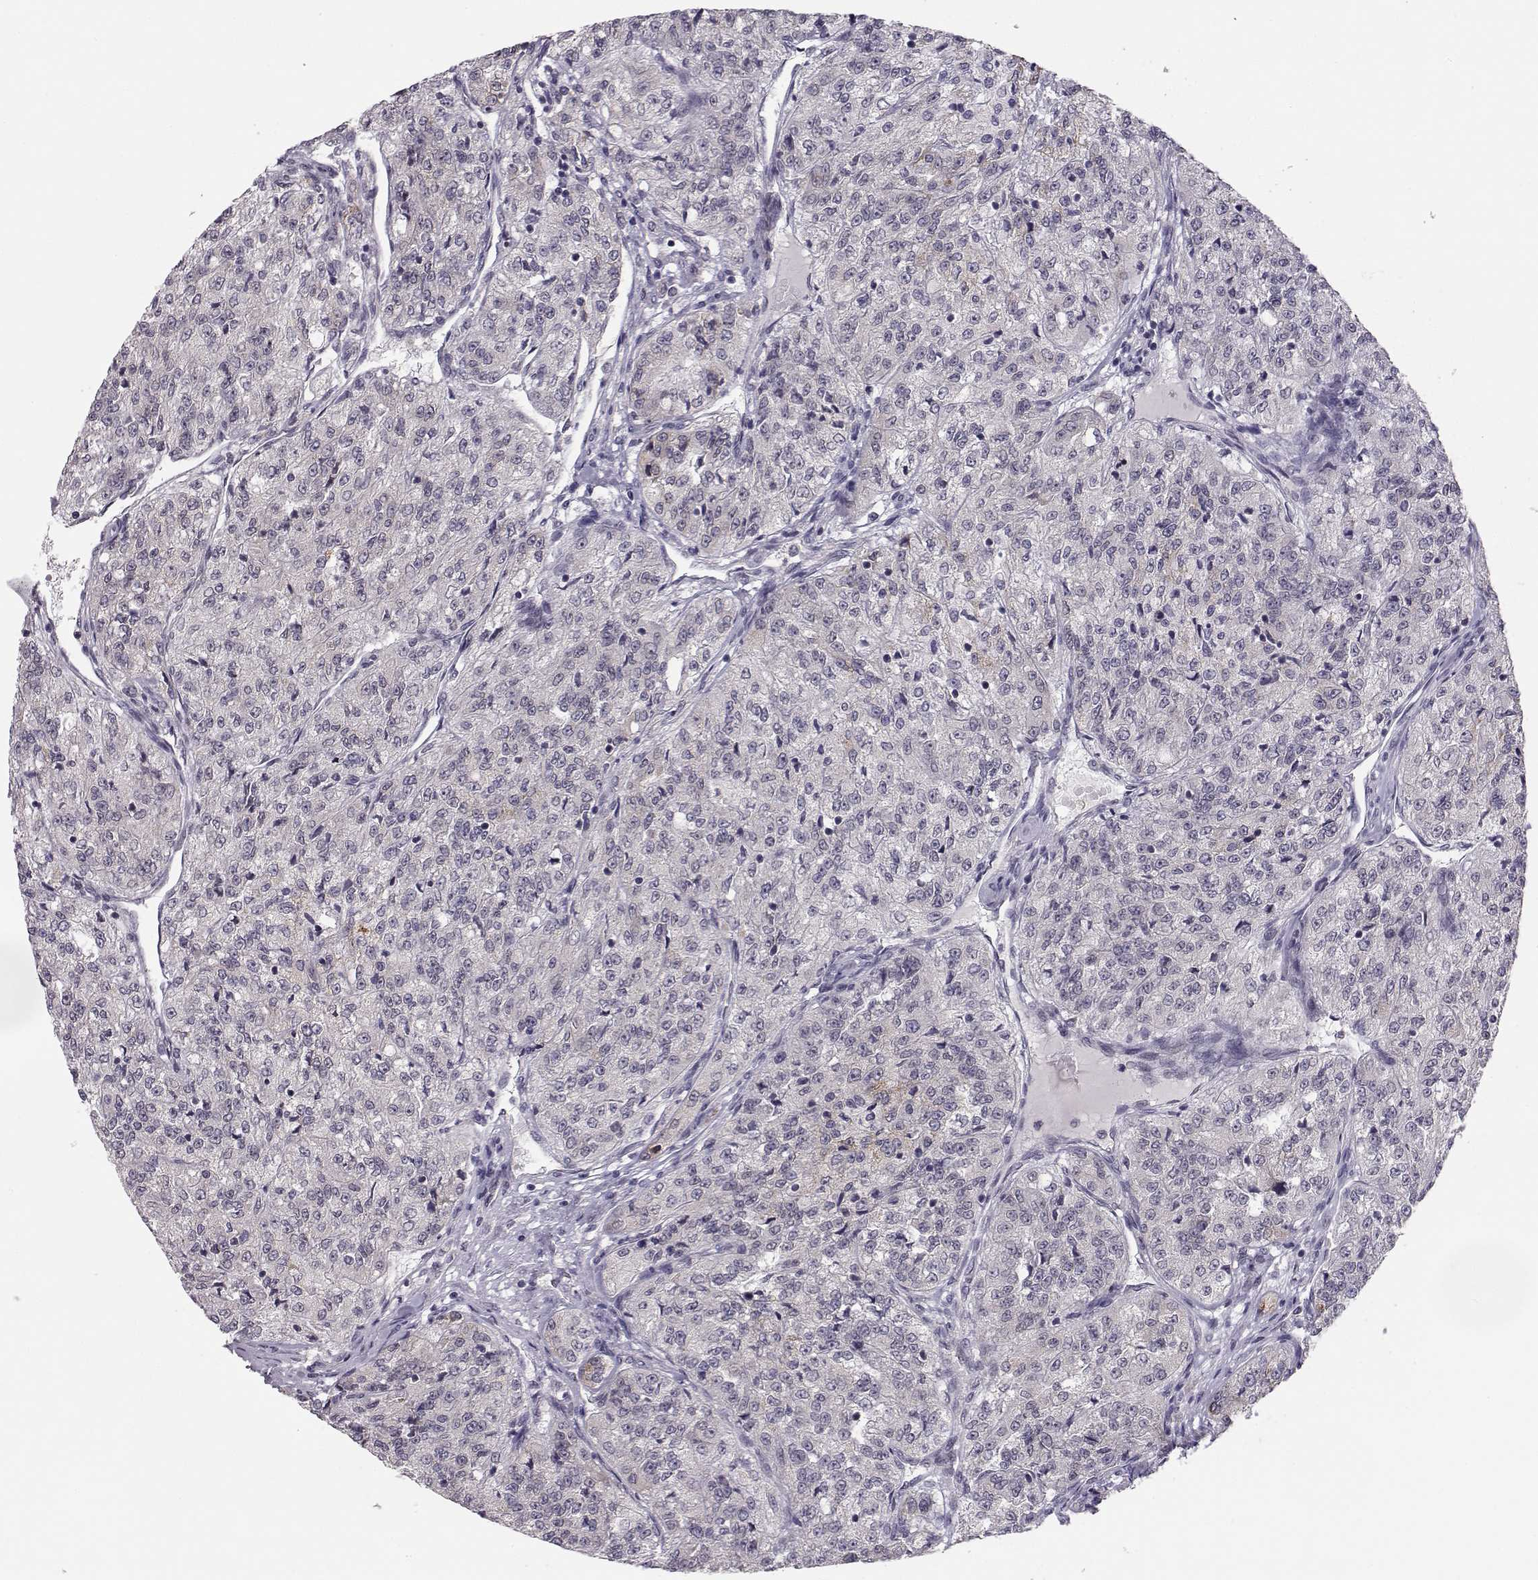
{"staining": {"intensity": "moderate", "quantity": "<25%", "location": "cytoplasmic/membranous"}, "tissue": "renal cancer", "cell_type": "Tumor cells", "image_type": "cancer", "snomed": [{"axis": "morphology", "description": "Adenocarcinoma, NOS"}, {"axis": "topography", "description": "Kidney"}], "caption": "Protein expression analysis of renal cancer displays moderate cytoplasmic/membranous expression in approximately <25% of tumor cells. (Brightfield microscopy of DAB IHC at high magnification).", "gene": "KIF13B", "patient": {"sex": "female", "age": 63}}